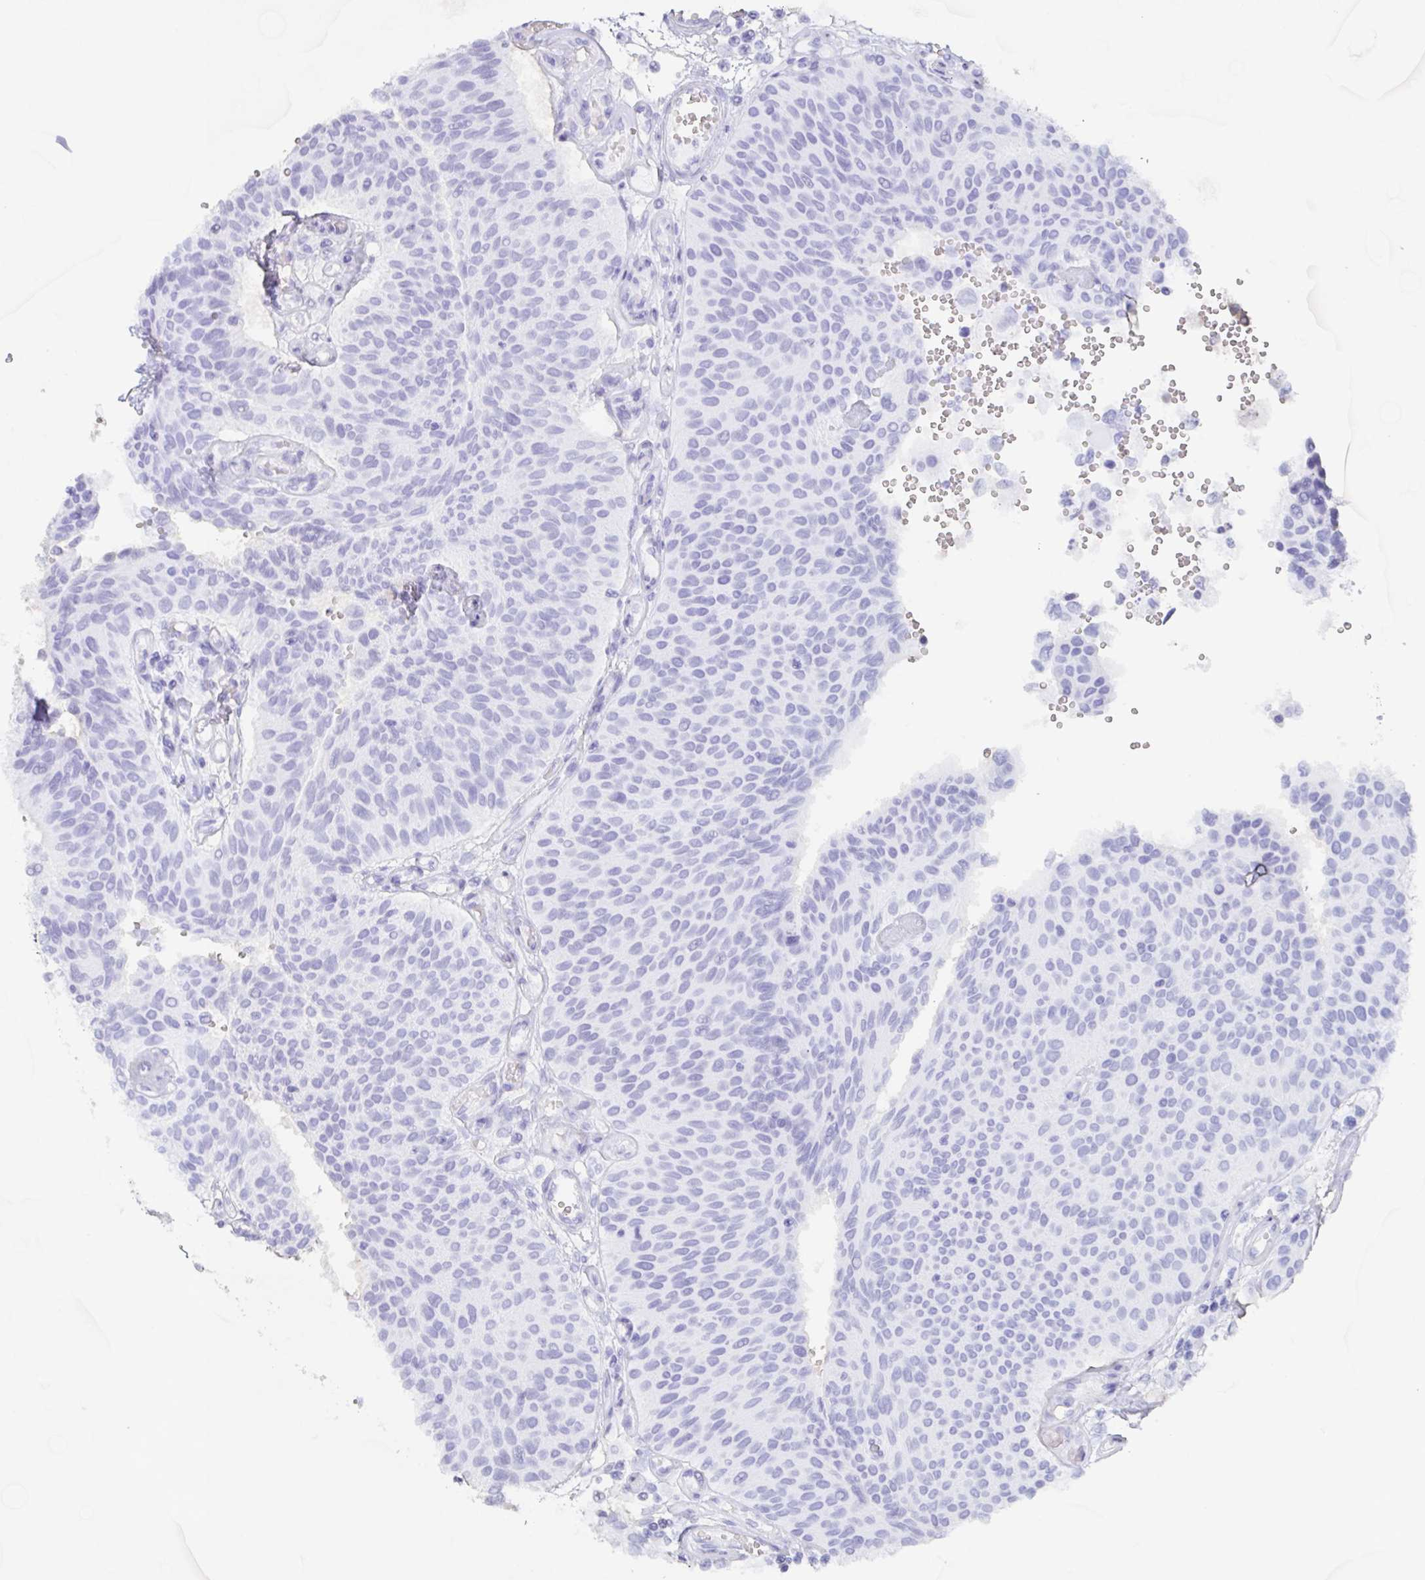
{"staining": {"intensity": "negative", "quantity": "none", "location": "none"}, "tissue": "urothelial cancer", "cell_type": "Tumor cells", "image_type": "cancer", "snomed": [{"axis": "morphology", "description": "Urothelial carcinoma, NOS"}, {"axis": "topography", "description": "Urinary bladder"}], "caption": "Immunohistochemistry (IHC) of human transitional cell carcinoma exhibits no staining in tumor cells. (Stains: DAB (3,3'-diaminobenzidine) immunohistochemistry (IHC) with hematoxylin counter stain, Microscopy: brightfield microscopy at high magnification).", "gene": "AGFG2", "patient": {"sex": "male", "age": 55}}